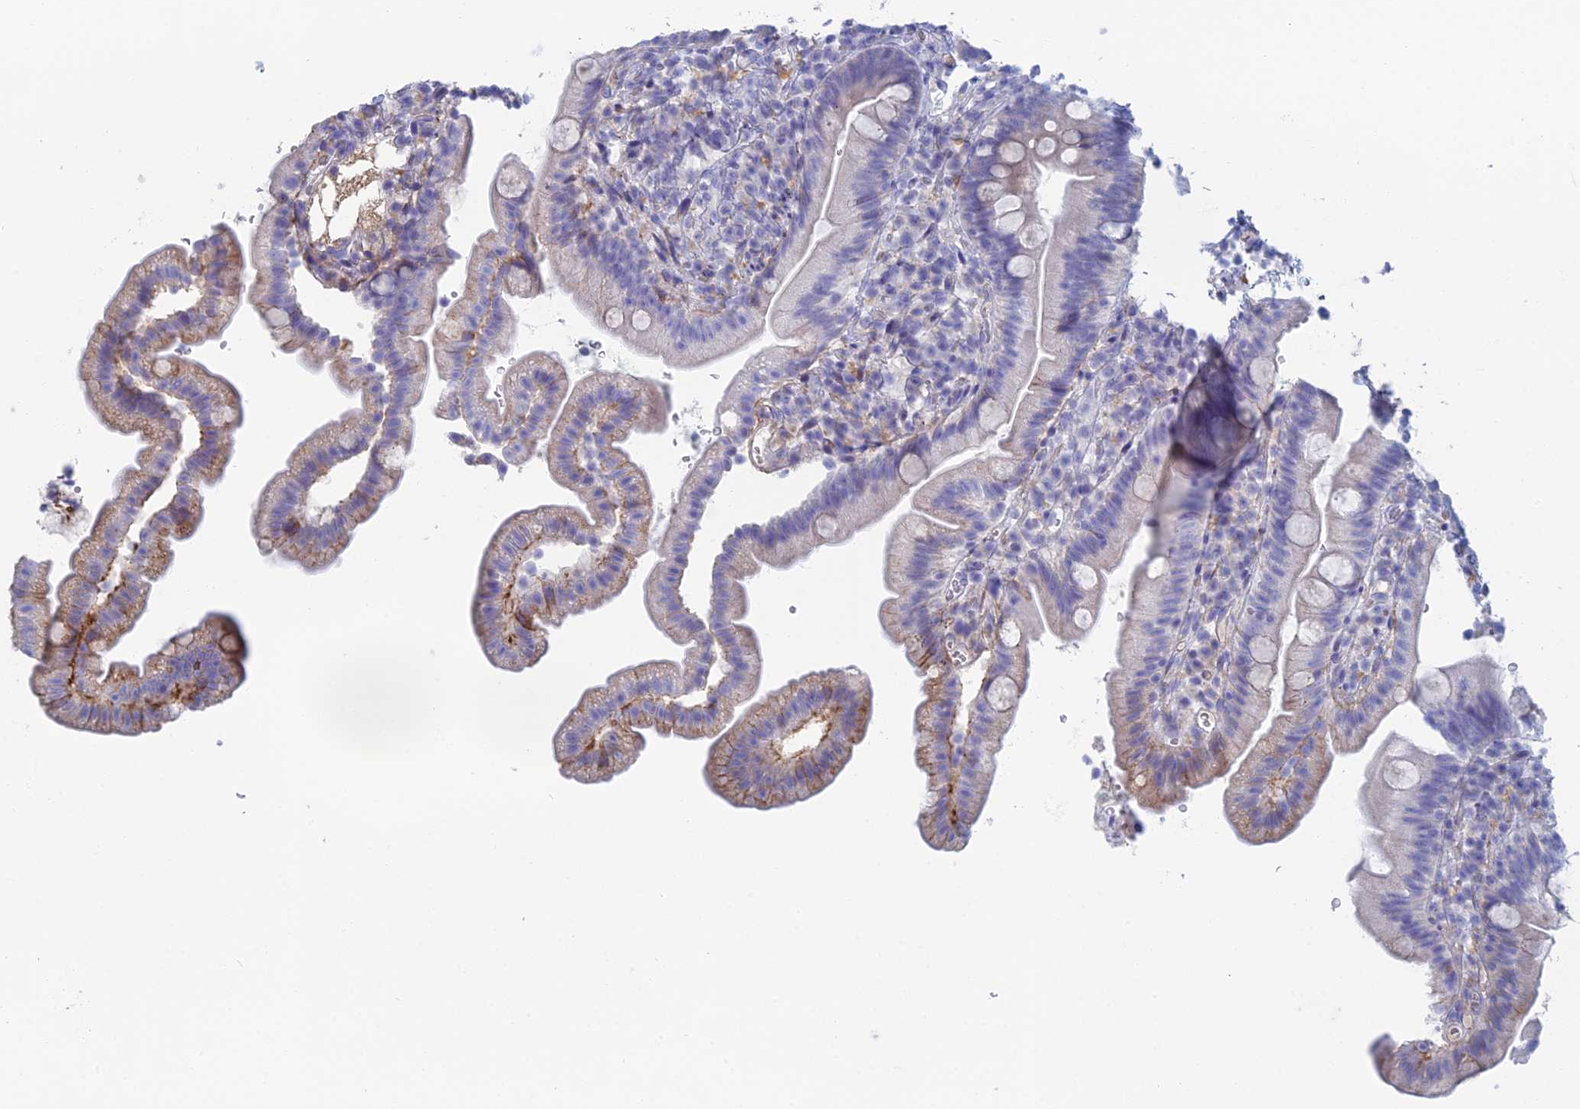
{"staining": {"intensity": "weak", "quantity": "<25%", "location": "cytoplasmic/membranous"}, "tissue": "duodenum", "cell_type": "Glandular cells", "image_type": "normal", "snomed": [{"axis": "morphology", "description": "Normal tissue, NOS"}, {"axis": "topography", "description": "Duodenum"}], "caption": "Glandular cells show no significant positivity in unremarkable duodenum.", "gene": "FERD3L", "patient": {"sex": "female", "age": 67}}